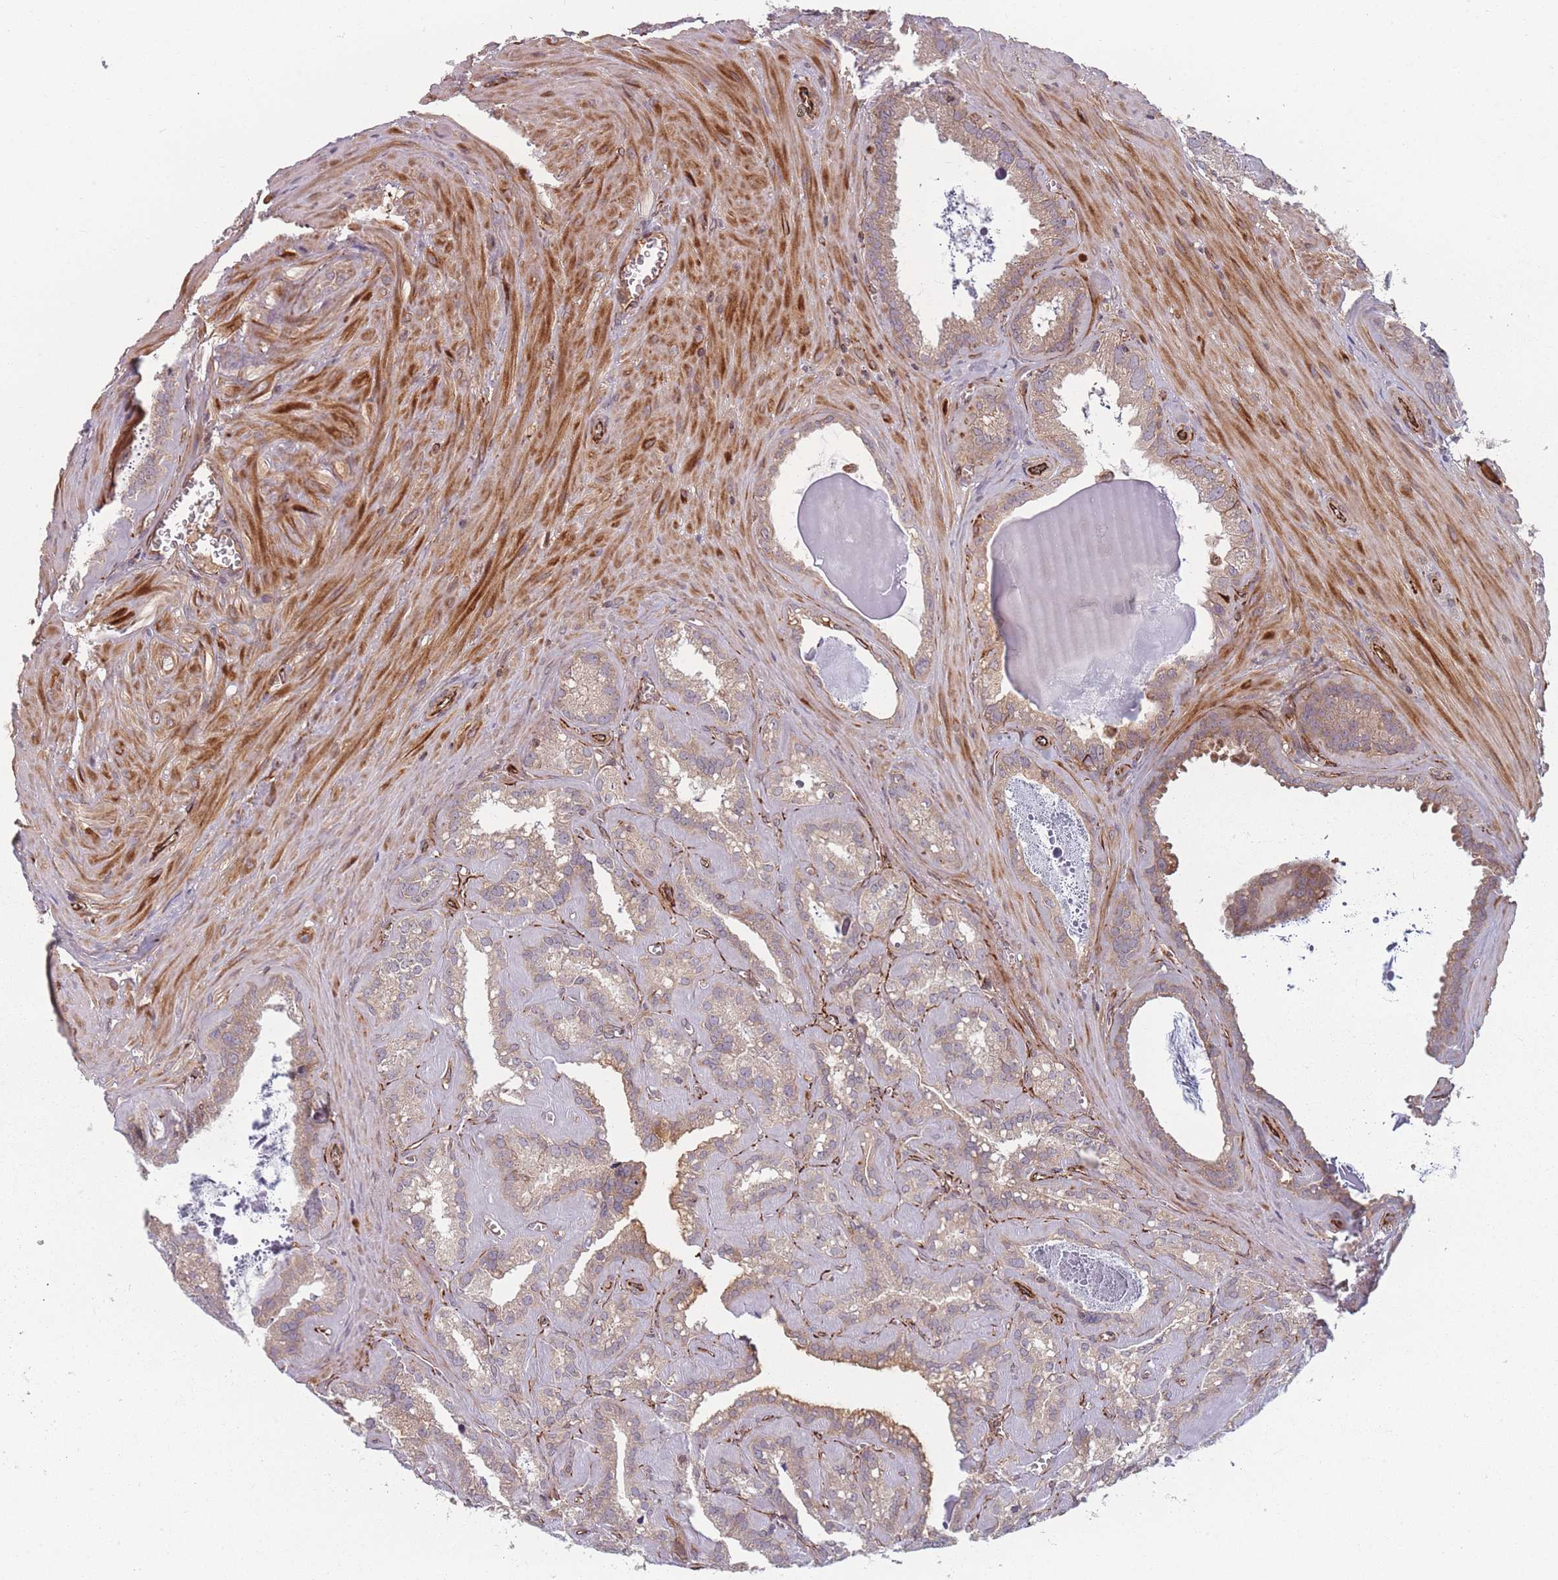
{"staining": {"intensity": "weak", "quantity": ">75%", "location": "cytoplasmic/membranous"}, "tissue": "seminal vesicle", "cell_type": "Glandular cells", "image_type": "normal", "snomed": [{"axis": "morphology", "description": "Normal tissue, NOS"}, {"axis": "topography", "description": "Prostate"}, {"axis": "topography", "description": "Seminal veicle"}], "caption": "Seminal vesicle stained with immunohistochemistry (IHC) reveals weak cytoplasmic/membranous positivity in approximately >75% of glandular cells.", "gene": "EEF1AKMT2", "patient": {"sex": "male", "age": 59}}